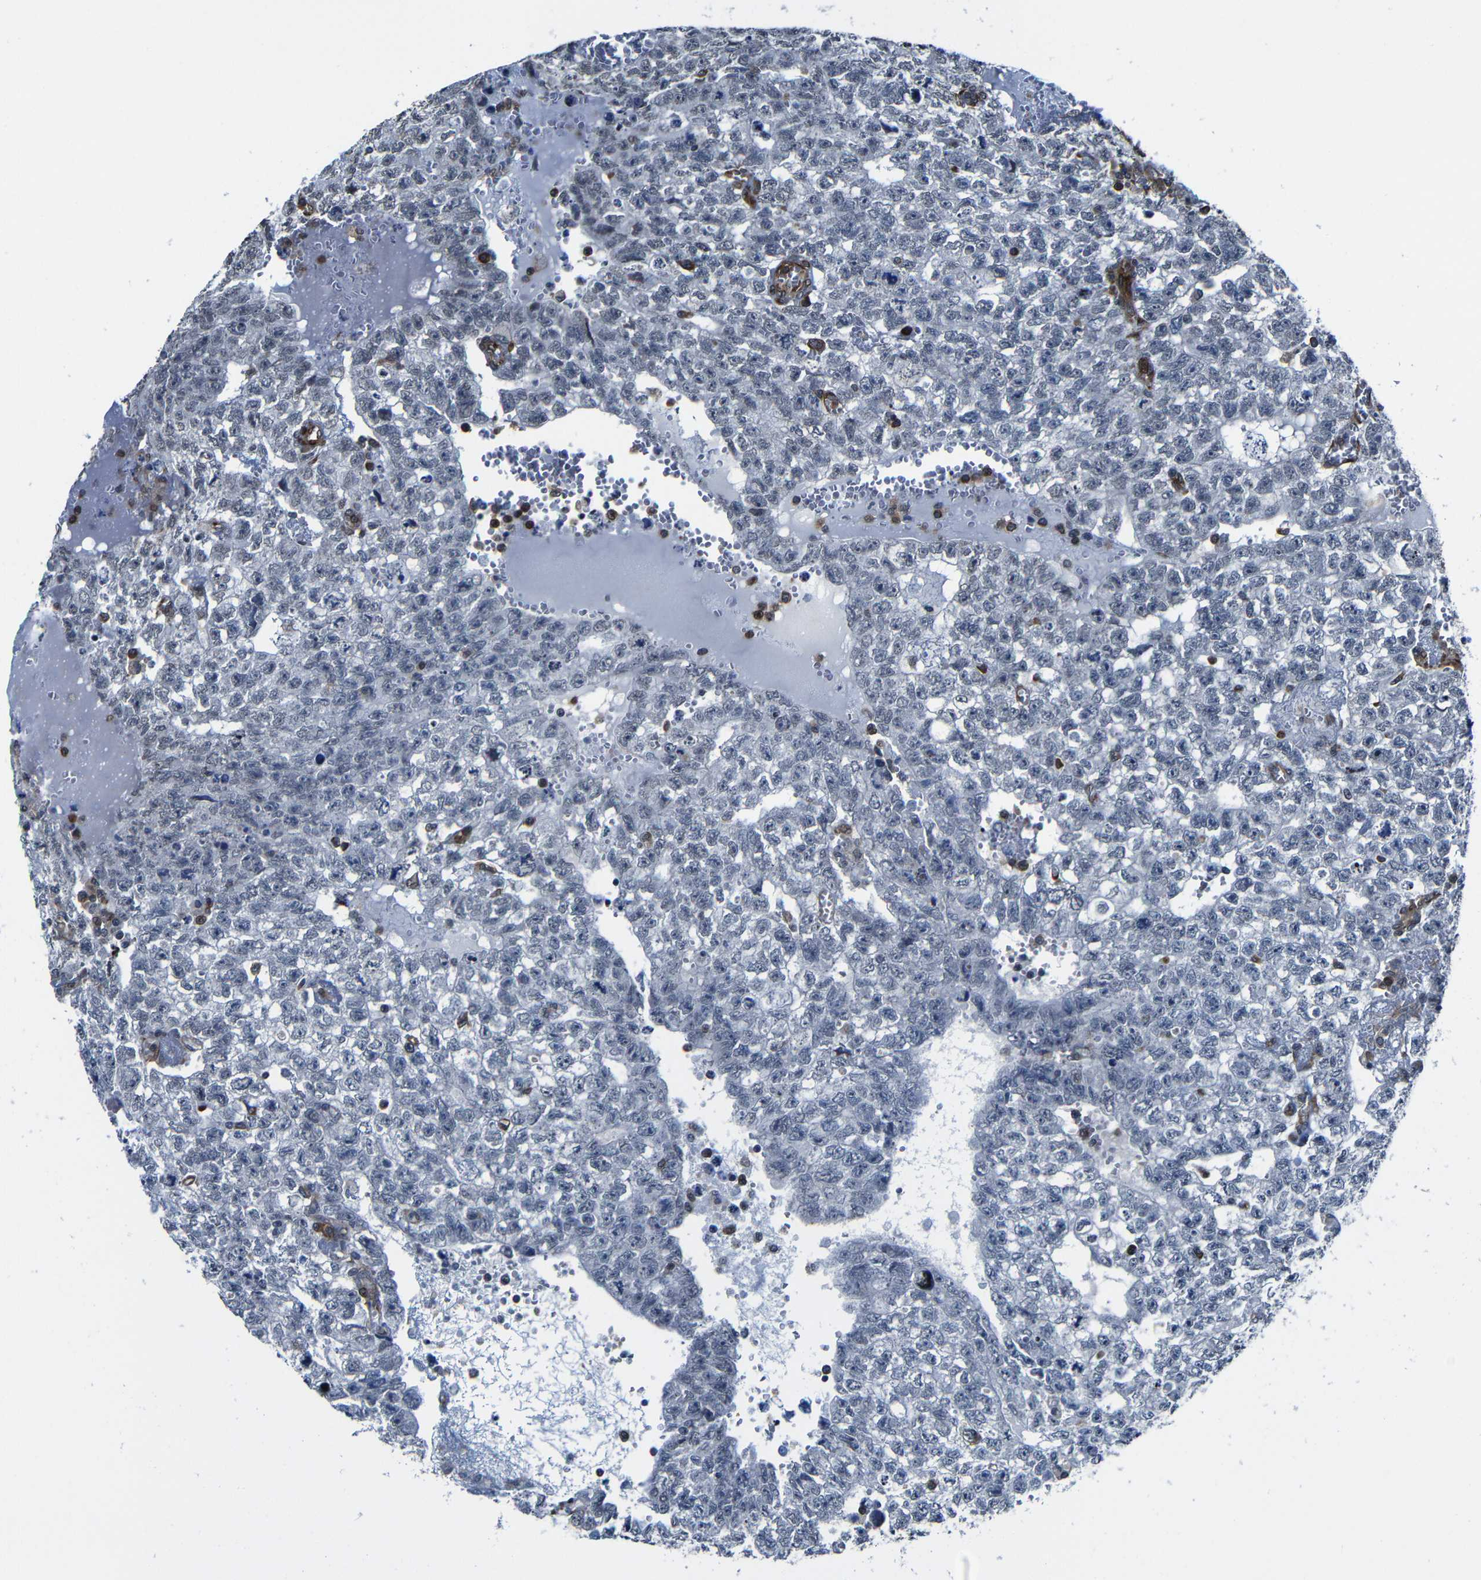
{"staining": {"intensity": "negative", "quantity": "none", "location": "none"}, "tissue": "testis cancer", "cell_type": "Tumor cells", "image_type": "cancer", "snomed": [{"axis": "morphology", "description": "Seminoma, NOS"}, {"axis": "morphology", "description": "Carcinoma, Embryonal, NOS"}, {"axis": "topography", "description": "Testis"}], "caption": "Photomicrograph shows no protein expression in tumor cells of testis embryonal carcinoma tissue.", "gene": "KIAA0513", "patient": {"sex": "male", "age": 38}}